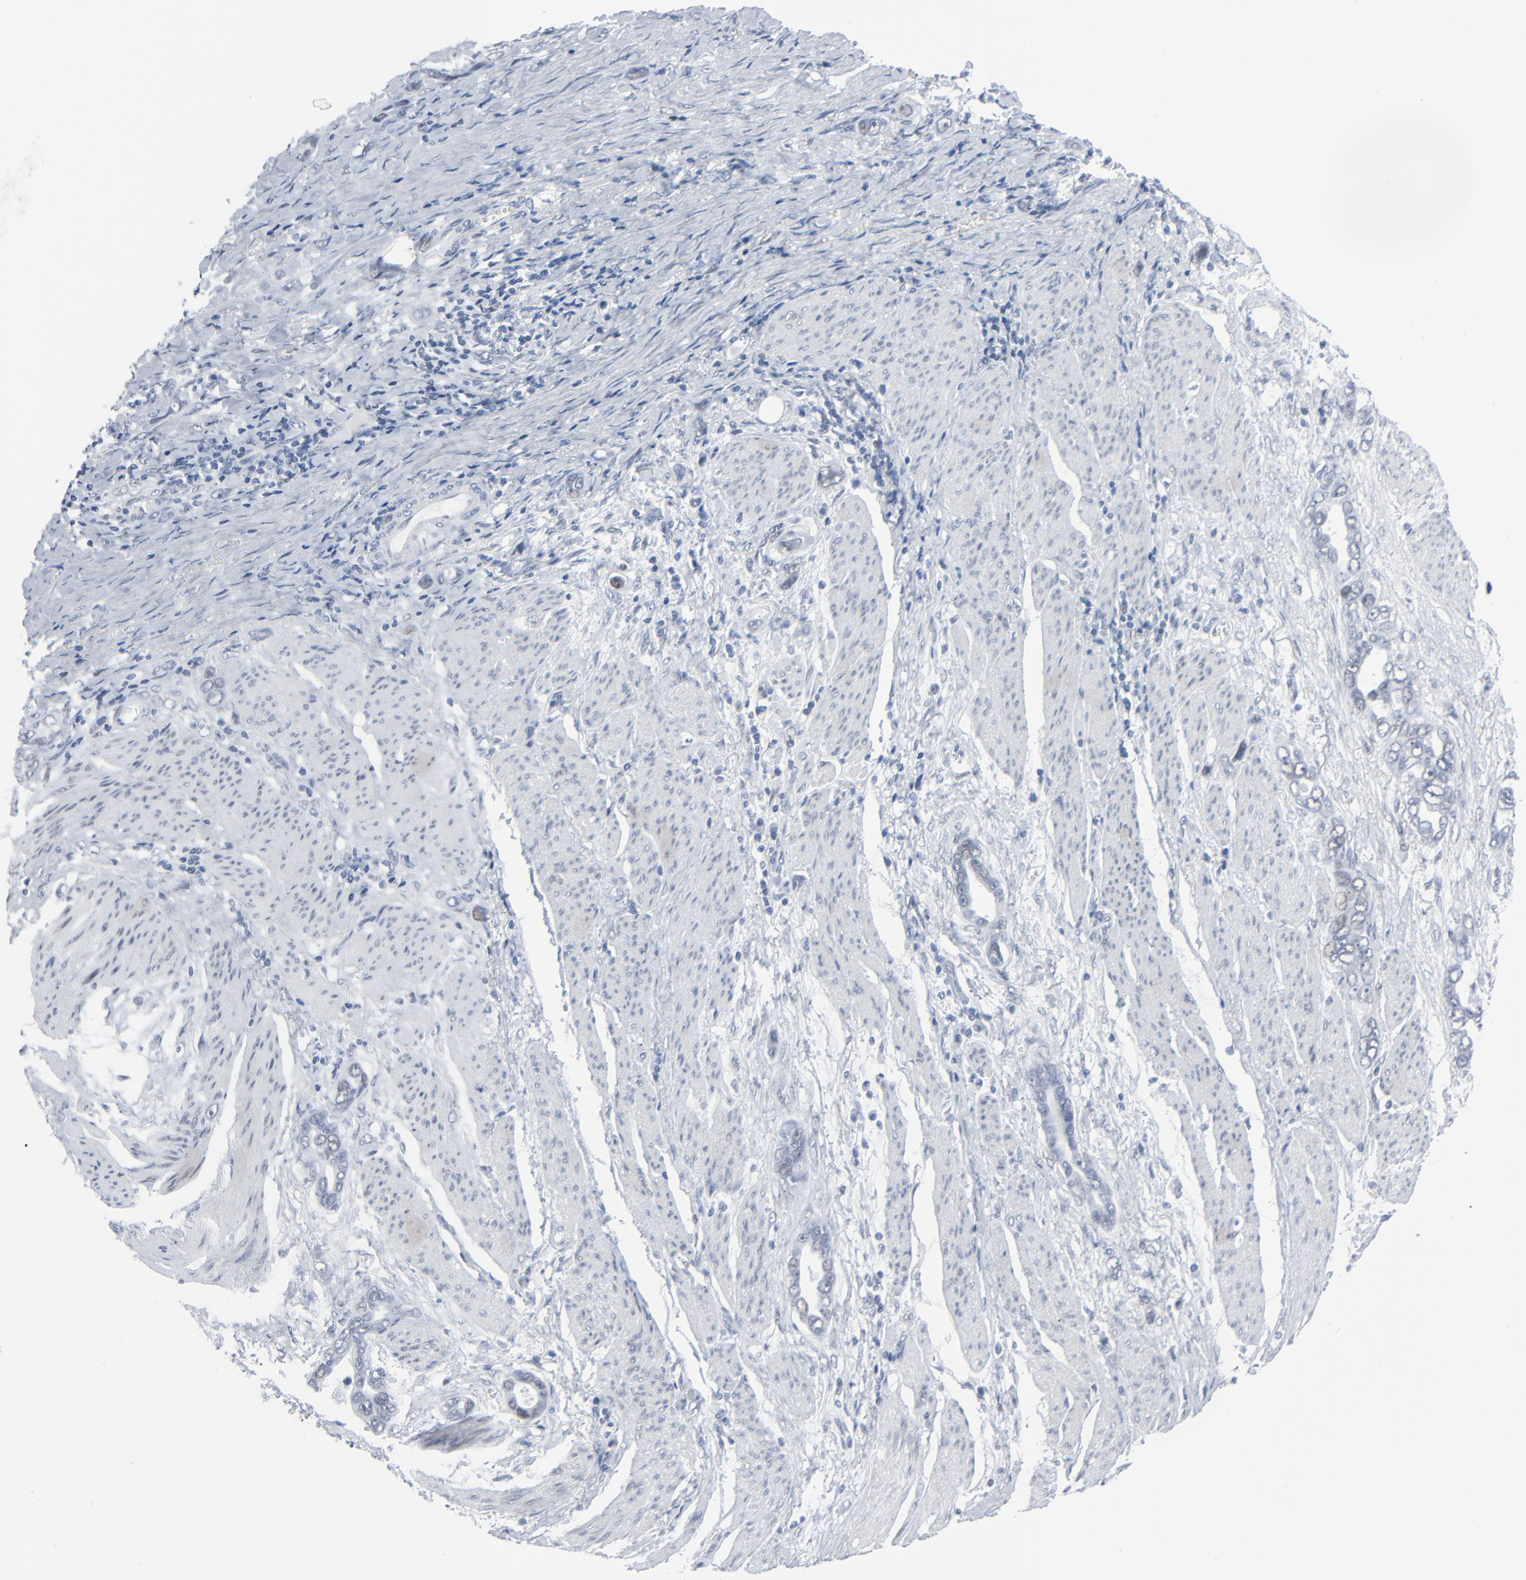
{"staining": {"intensity": "negative", "quantity": "none", "location": "none"}, "tissue": "stomach cancer", "cell_type": "Tumor cells", "image_type": "cancer", "snomed": [{"axis": "morphology", "description": "Adenocarcinoma, NOS"}, {"axis": "topography", "description": "Stomach"}], "caption": "Stomach cancer (adenocarcinoma) was stained to show a protein in brown. There is no significant positivity in tumor cells.", "gene": "SIRT1", "patient": {"sex": "male", "age": 78}}